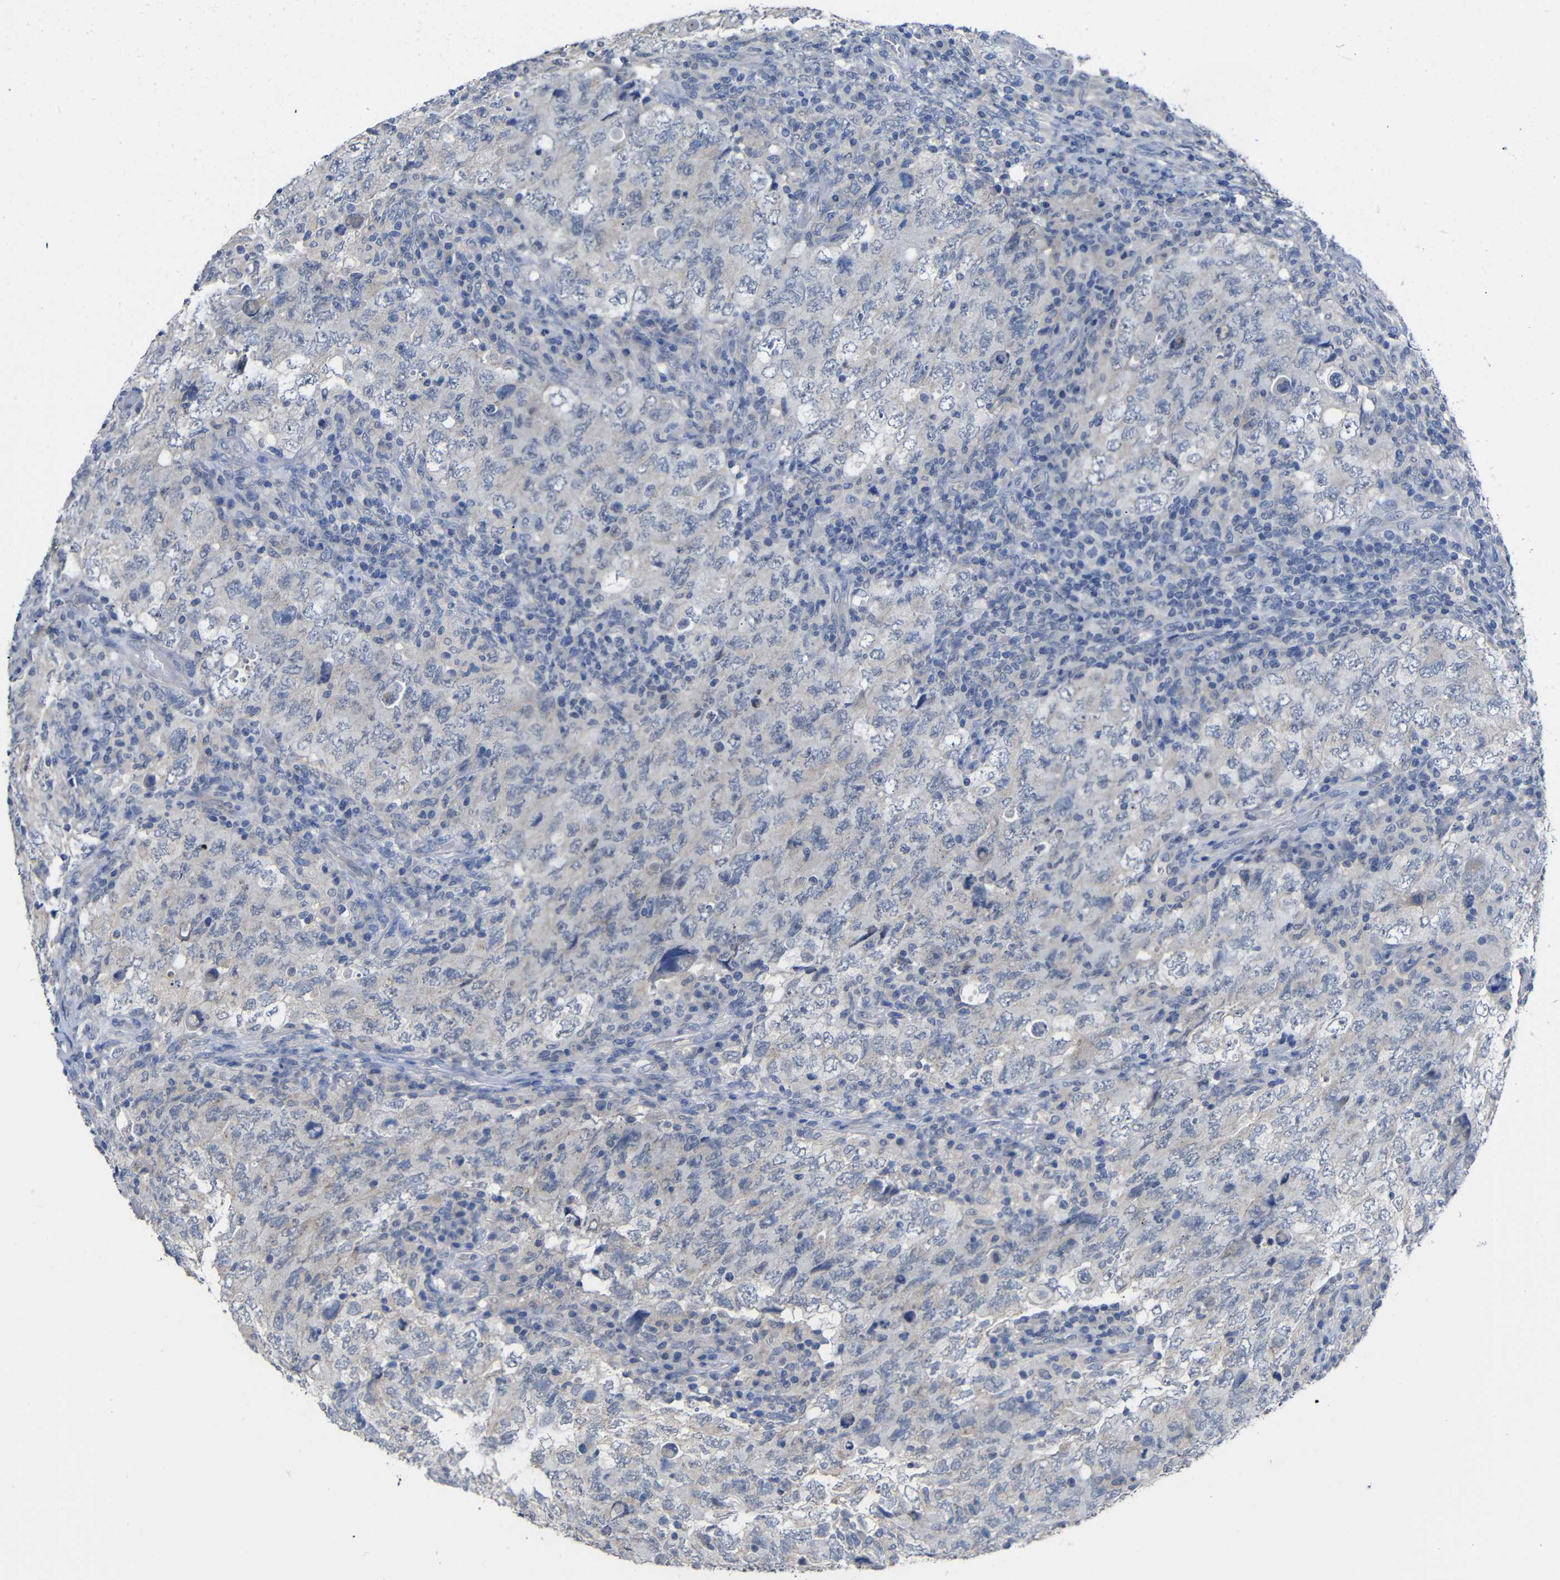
{"staining": {"intensity": "negative", "quantity": "none", "location": "none"}, "tissue": "testis cancer", "cell_type": "Tumor cells", "image_type": "cancer", "snomed": [{"axis": "morphology", "description": "Carcinoma, Embryonal, NOS"}, {"axis": "topography", "description": "Testis"}], "caption": "The micrograph shows no significant expression in tumor cells of testis cancer.", "gene": "HNF1A", "patient": {"sex": "male", "age": 26}}